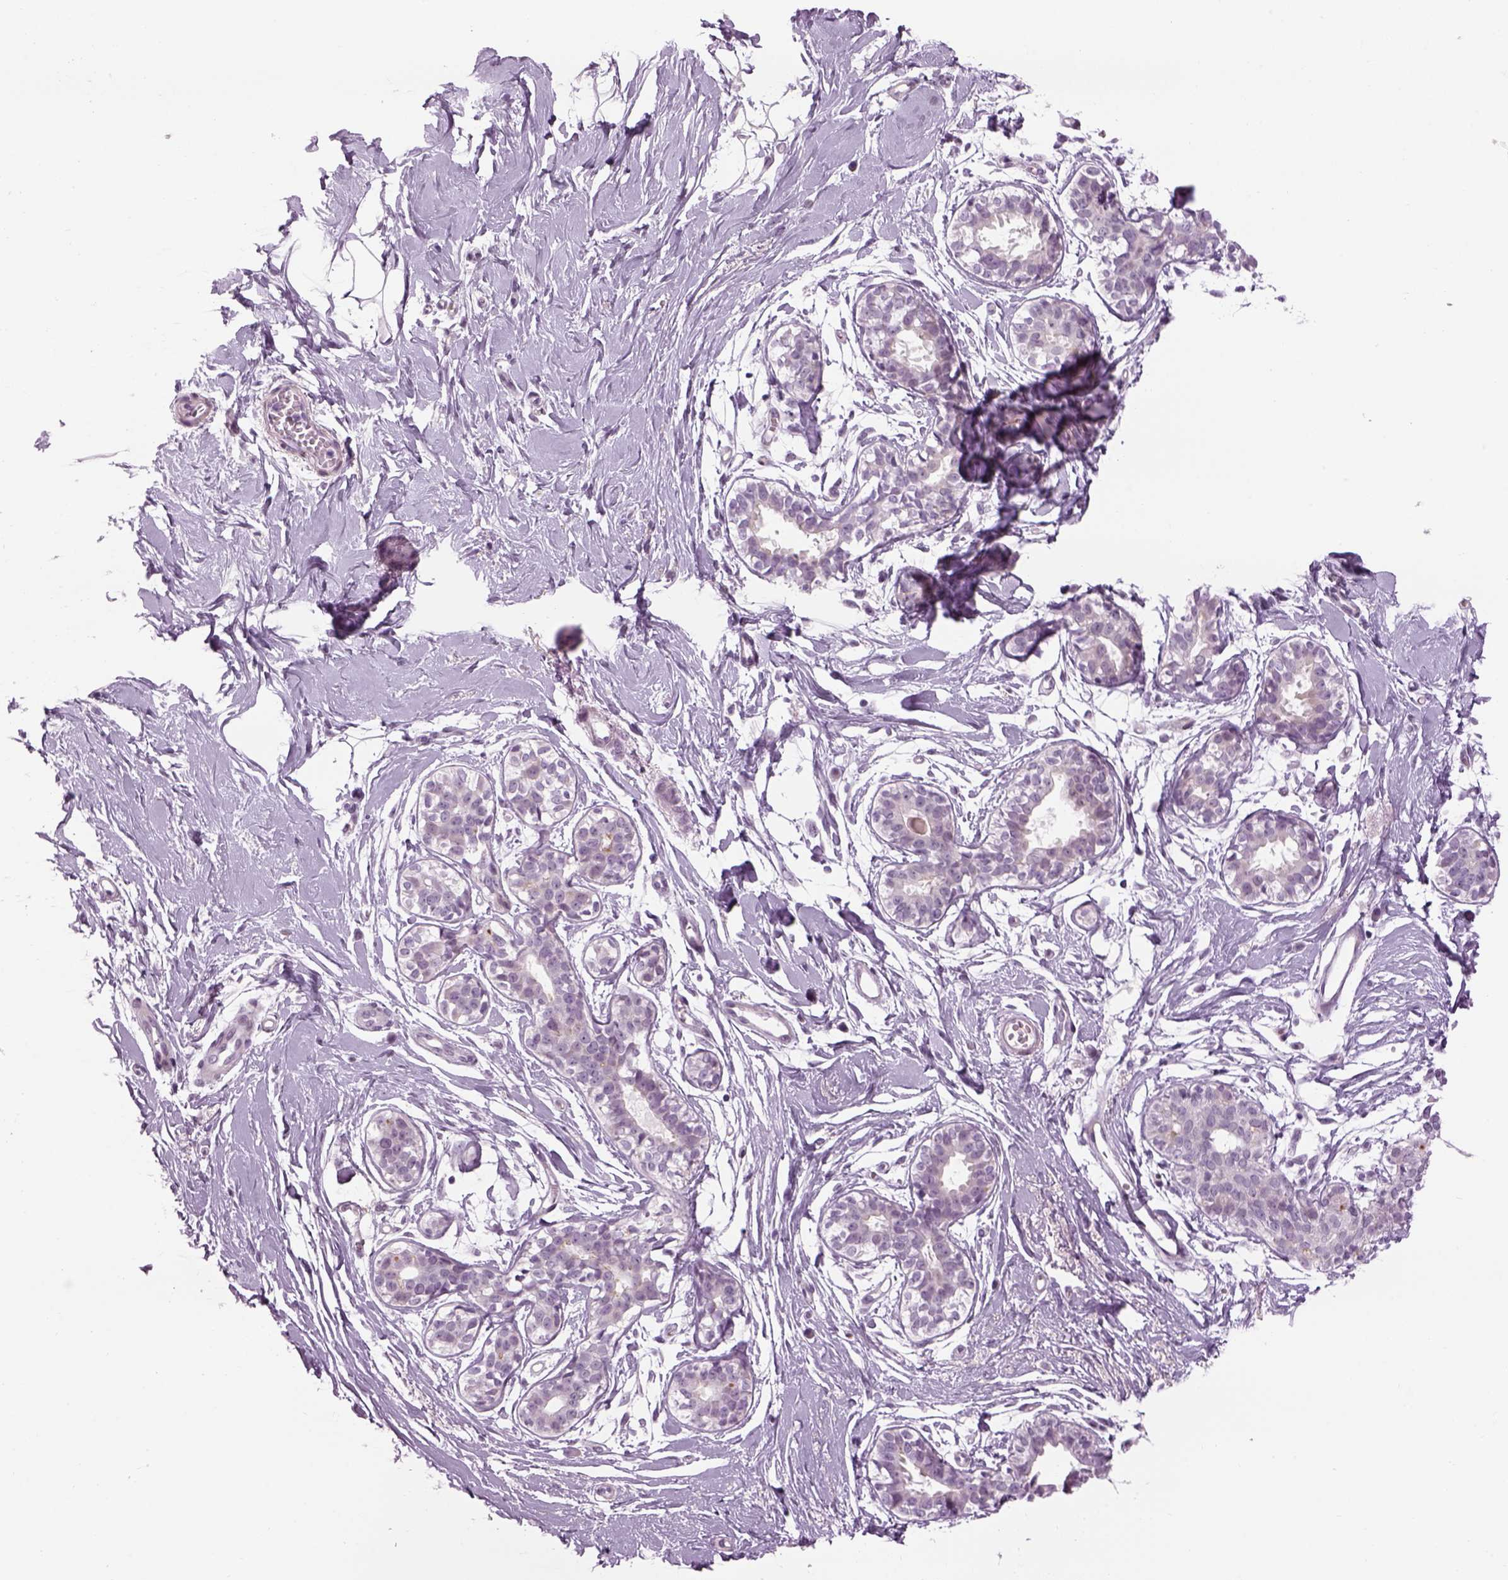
{"staining": {"intensity": "negative", "quantity": "none", "location": "none"}, "tissue": "breast", "cell_type": "Adipocytes", "image_type": "normal", "snomed": [{"axis": "morphology", "description": "Normal tissue, NOS"}, {"axis": "topography", "description": "Breast"}], "caption": "IHC photomicrograph of benign breast: human breast stained with DAB (3,3'-diaminobenzidine) demonstrates no significant protein expression in adipocytes.", "gene": "LRRIQ3", "patient": {"sex": "female", "age": 49}}